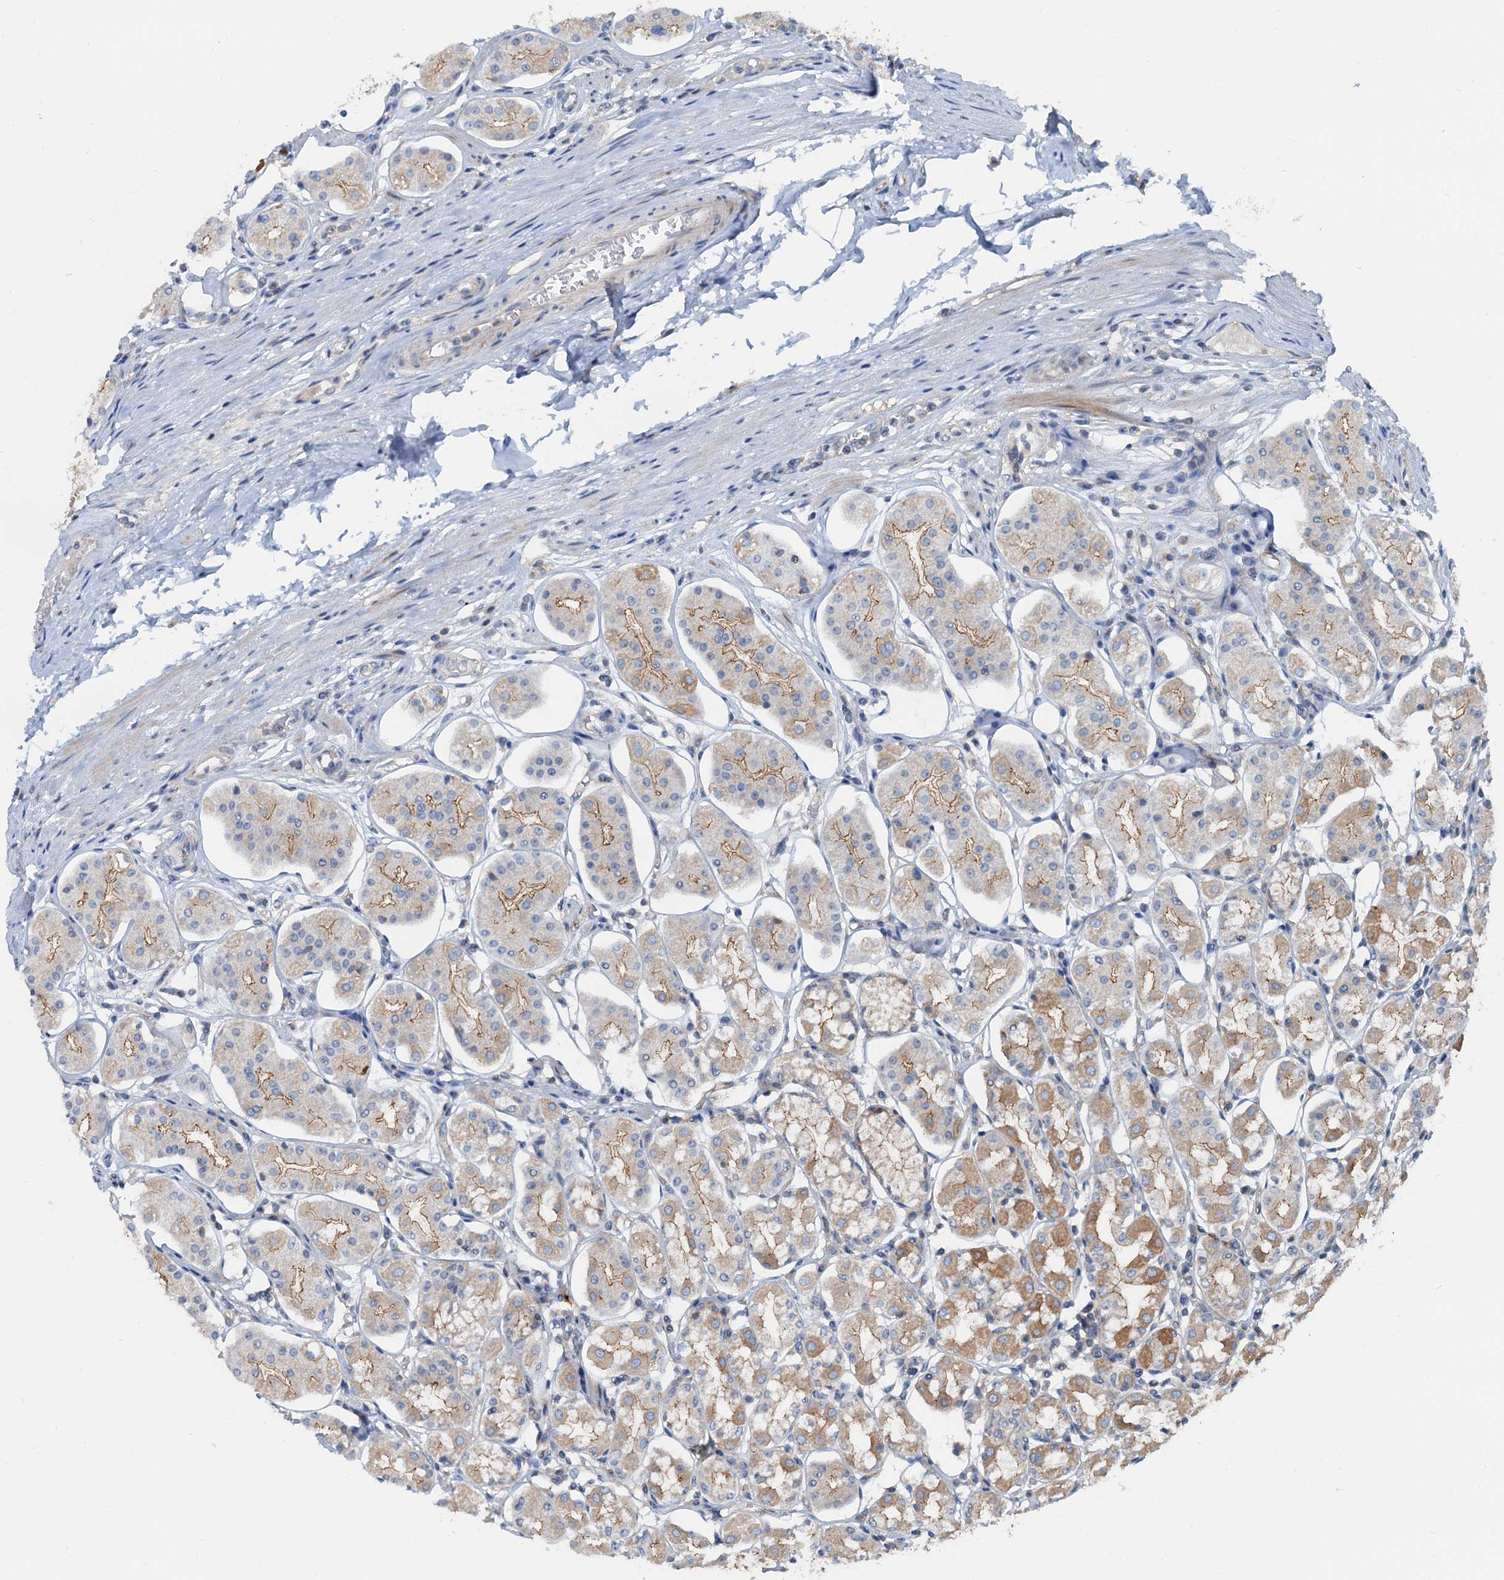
{"staining": {"intensity": "moderate", "quantity": "25%-75%", "location": "cytoplasmic/membranous"}, "tissue": "stomach", "cell_type": "Glandular cells", "image_type": "normal", "snomed": [{"axis": "morphology", "description": "Normal tissue, NOS"}, {"axis": "topography", "description": "Stomach, lower"}], "caption": "This image displays normal stomach stained with immunohistochemistry (IHC) to label a protein in brown. The cytoplasmic/membranous of glandular cells show moderate positivity for the protein. Nuclei are counter-stained blue.", "gene": "ANKRD26", "patient": {"sex": "female", "age": 56}}